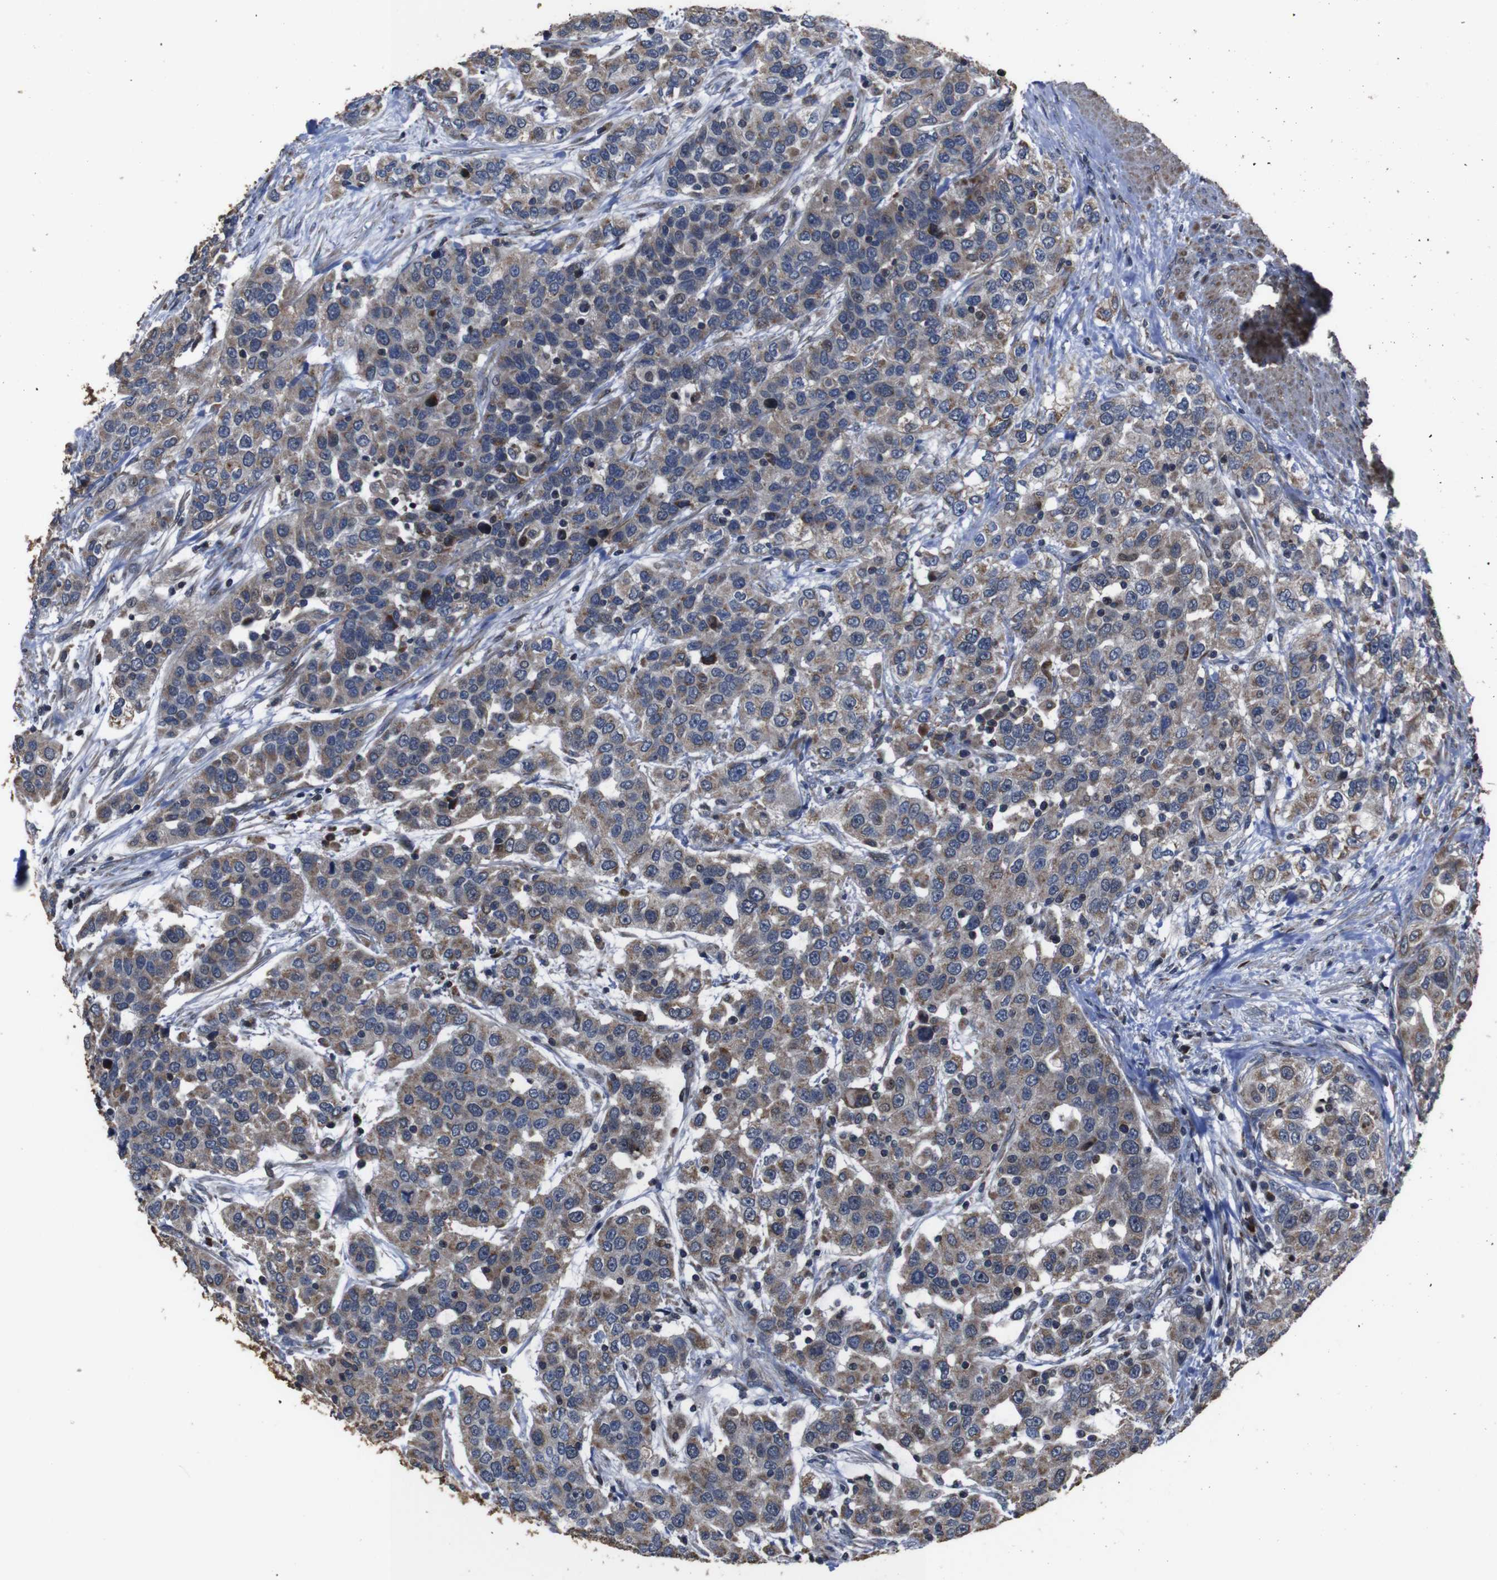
{"staining": {"intensity": "moderate", "quantity": ">75%", "location": "cytoplasmic/membranous"}, "tissue": "urothelial cancer", "cell_type": "Tumor cells", "image_type": "cancer", "snomed": [{"axis": "morphology", "description": "Urothelial carcinoma, High grade"}, {"axis": "topography", "description": "Urinary bladder"}], "caption": "Immunohistochemical staining of human high-grade urothelial carcinoma demonstrates medium levels of moderate cytoplasmic/membranous expression in about >75% of tumor cells.", "gene": "SNN", "patient": {"sex": "female", "age": 80}}